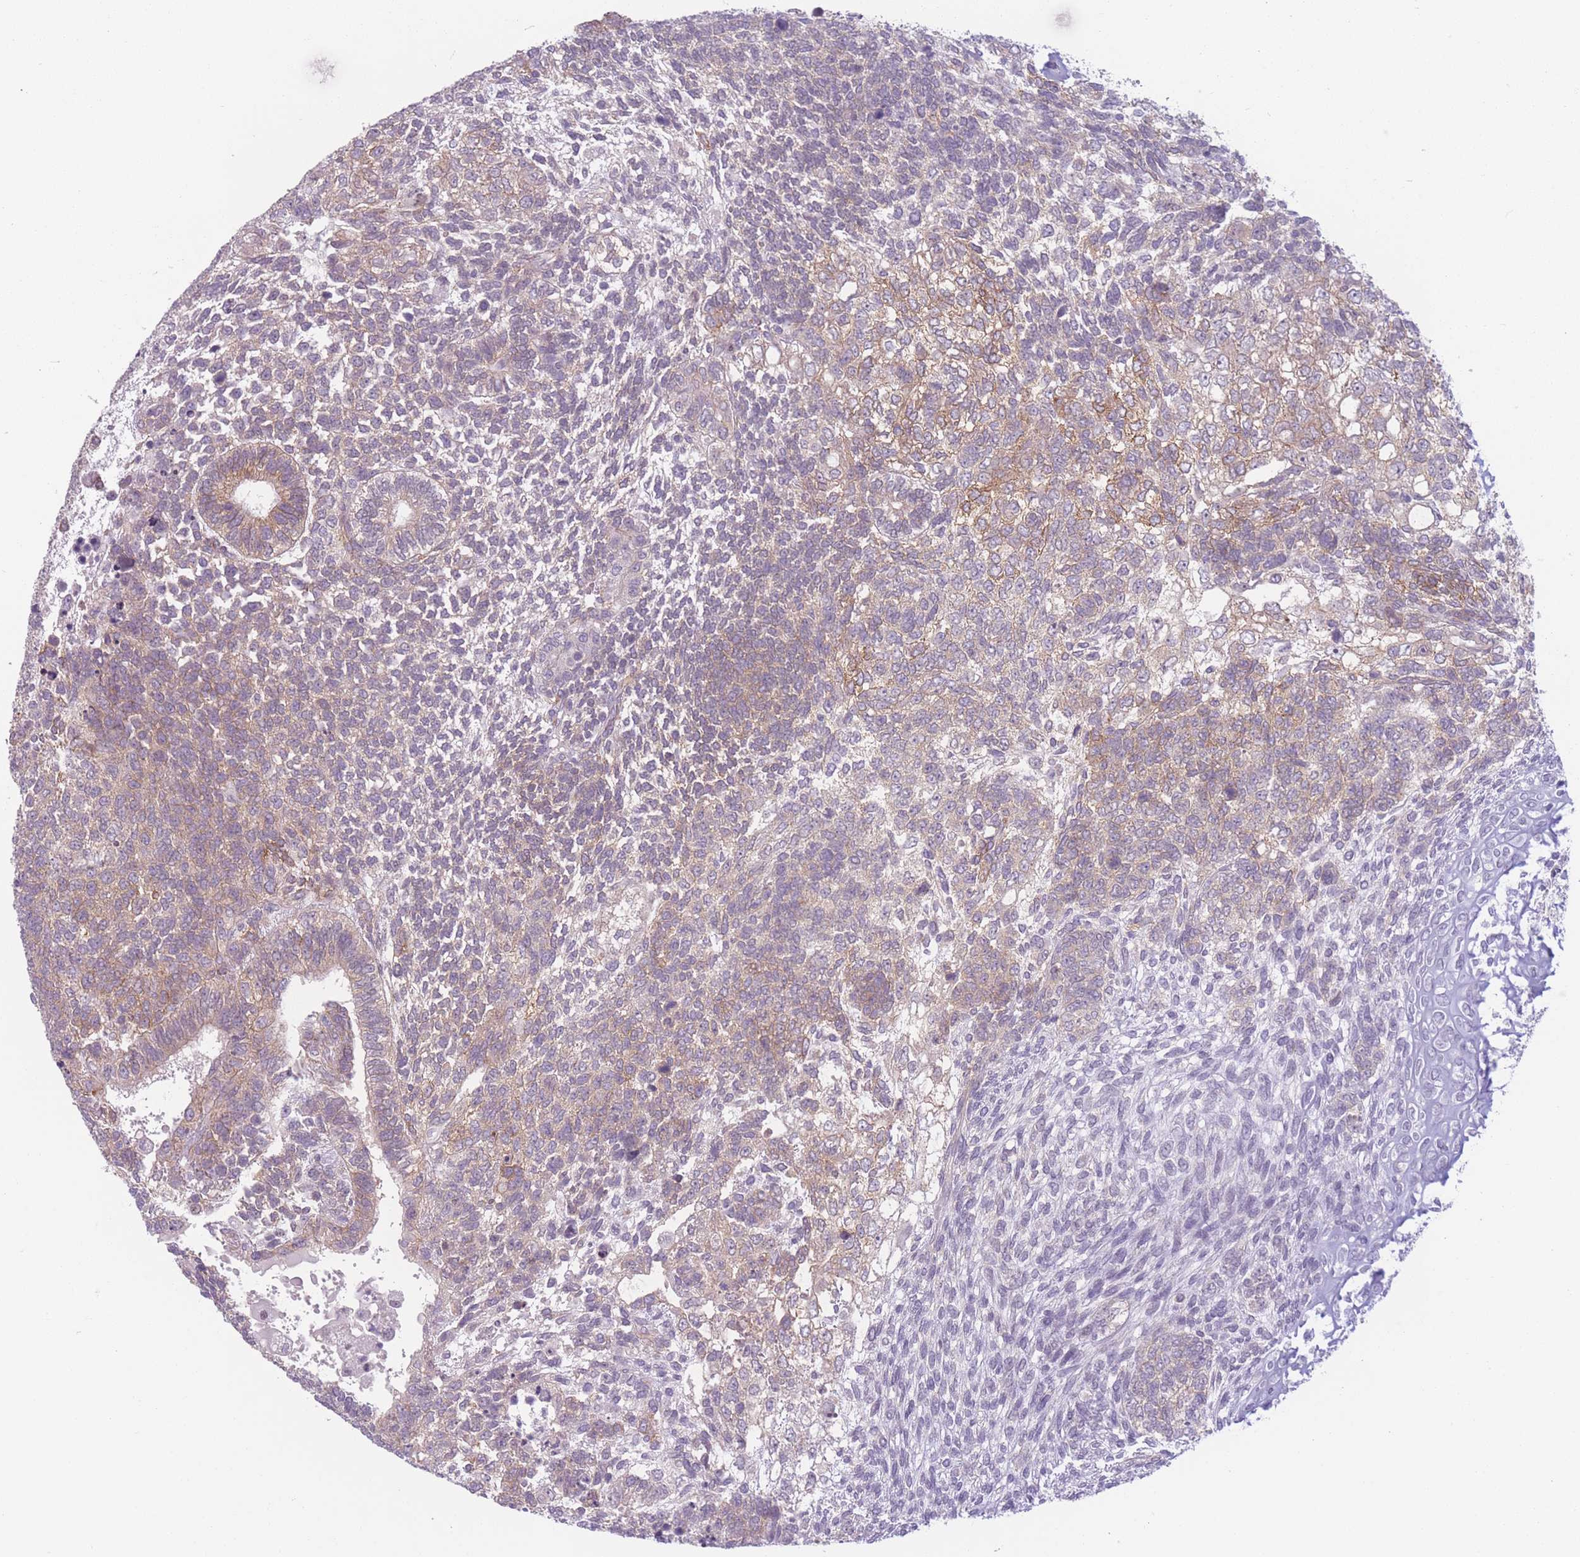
{"staining": {"intensity": "moderate", "quantity": "25%-75%", "location": "cytoplasmic/membranous"}, "tissue": "testis cancer", "cell_type": "Tumor cells", "image_type": "cancer", "snomed": [{"axis": "morphology", "description": "Carcinoma, Embryonal, NOS"}, {"axis": "topography", "description": "Testis"}], "caption": "Human testis cancer (embryonal carcinoma) stained with a brown dye shows moderate cytoplasmic/membranous positive expression in approximately 25%-75% of tumor cells.", "gene": "ZNF439", "patient": {"sex": "male", "age": 23}}